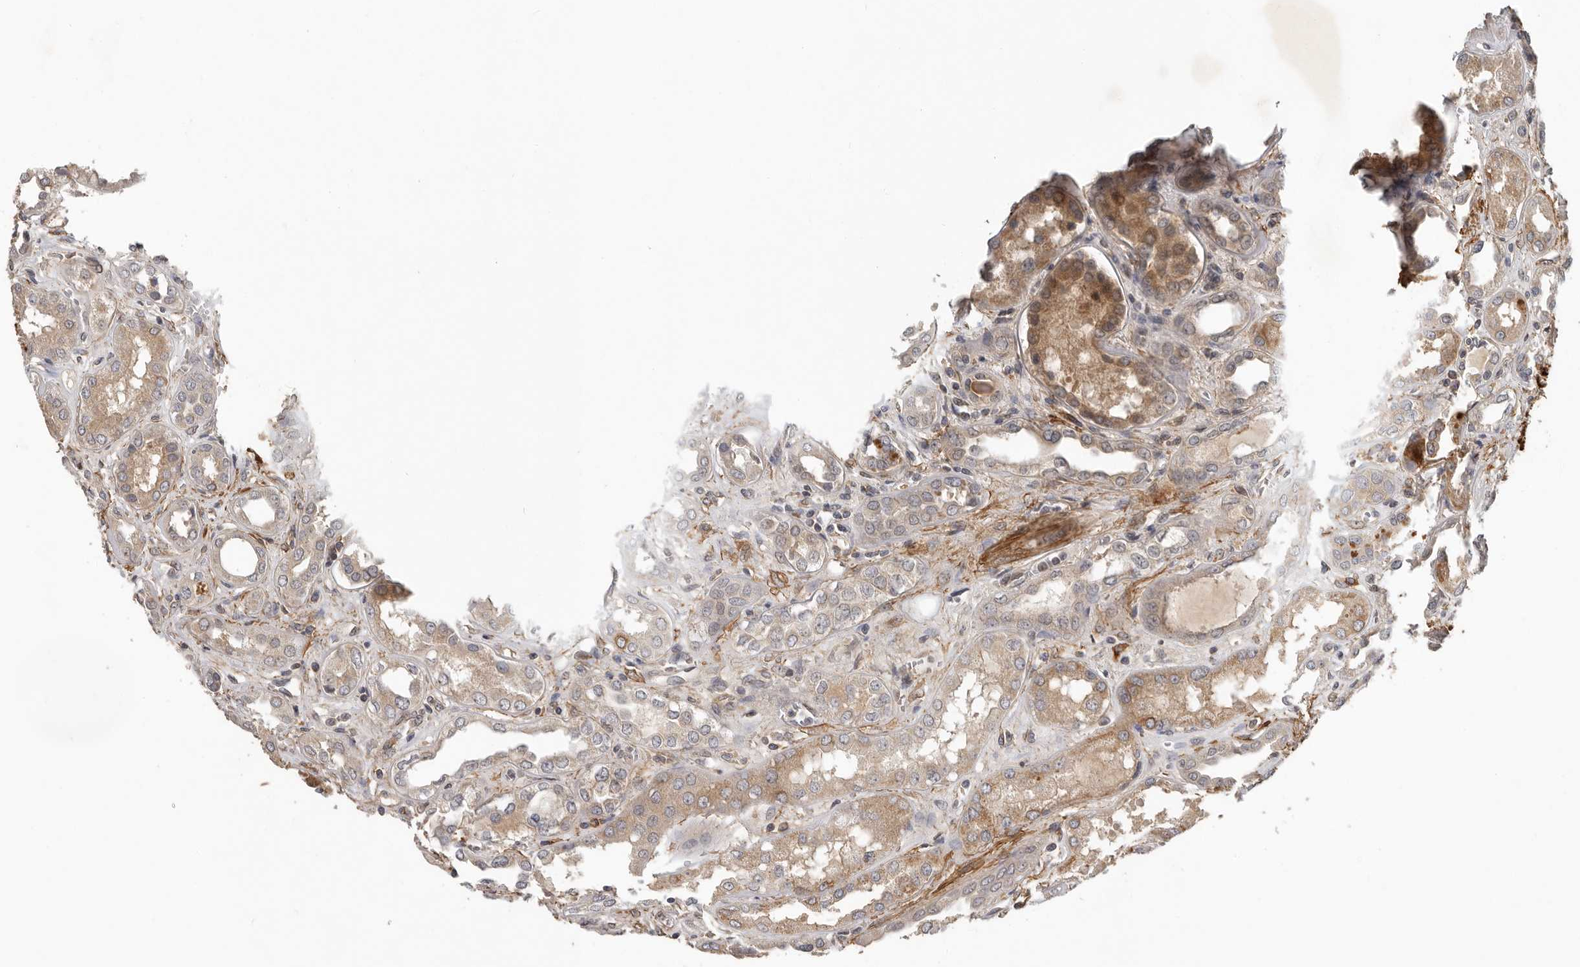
{"staining": {"intensity": "weak", "quantity": "<25%", "location": "cytoplasmic/membranous"}, "tissue": "kidney", "cell_type": "Cells in glomeruli", "image_type": "normal", "snomed": [{"axis": "morphology", "description": "Normal tissue, NOS"}, {"axis": "topography", "description": "Kidney"}], "caption": "High power microscopy micrograph of an IHC photomicrograph of unremarkable kidney, revealing no significant staining in cells in glomeruli. (Brightfield microscopy of DAB IHC at high magnification).", "gene": "RNF157", "patient": {"sex": "male", "age": 59}}